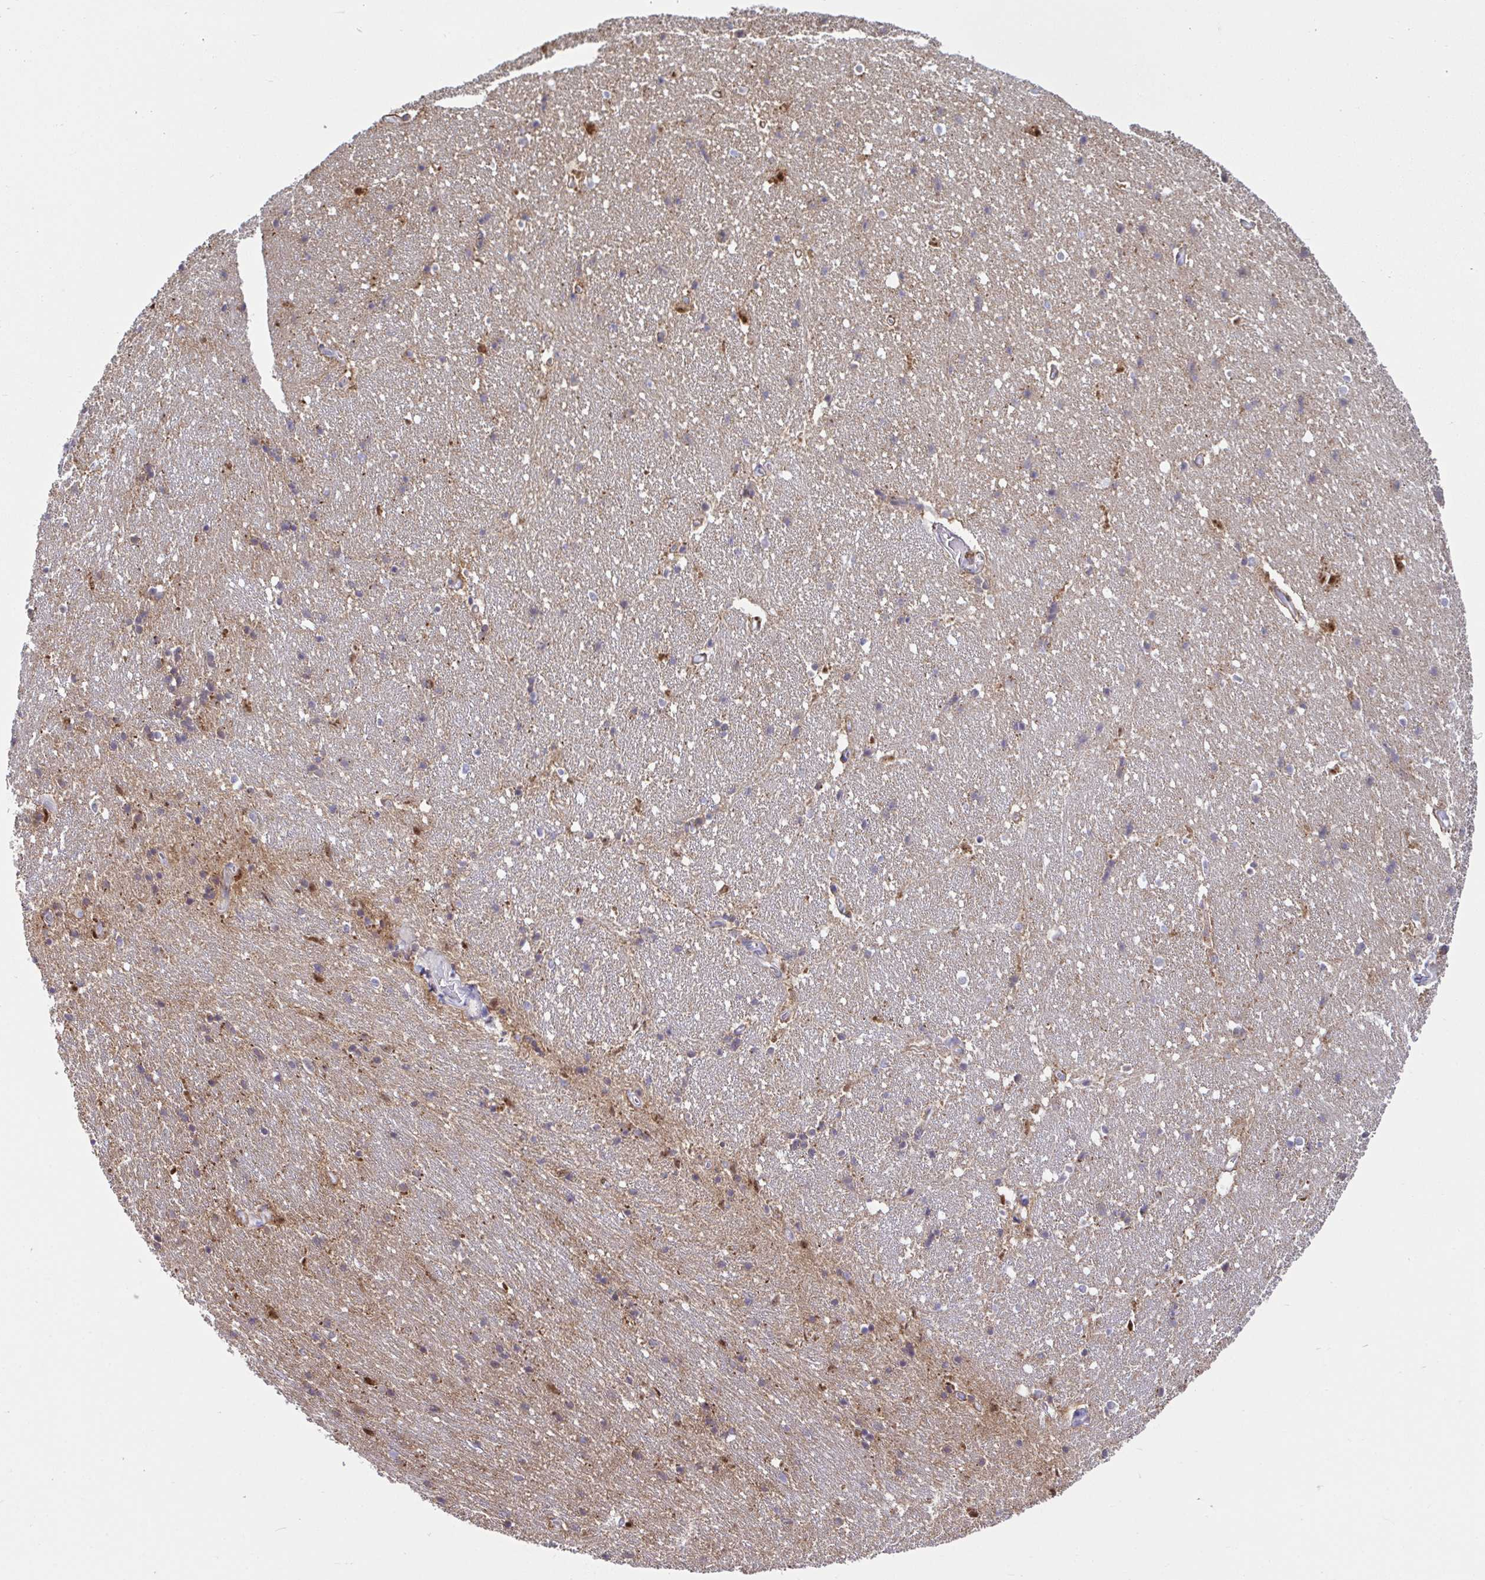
{"staining": {"intensity": "moderate", "quantity": "<25%", "location": "nuclear"}, "tissue": "hippocampus", "cell_type": "Glial cells", "image_type": "normal", "snomed": [{"axis": "morphology", "description": "Normal tissue, NOS"}, {"axis": "topography", "description": "Hippocampus"}], "caption": "Glial cells exhibit low levels of moderate nuclear positivity in approximately <25% of cells in normal hippocampus.", "gene": "TSC22D3", "patient": {"sex": "male", "age": 63}}